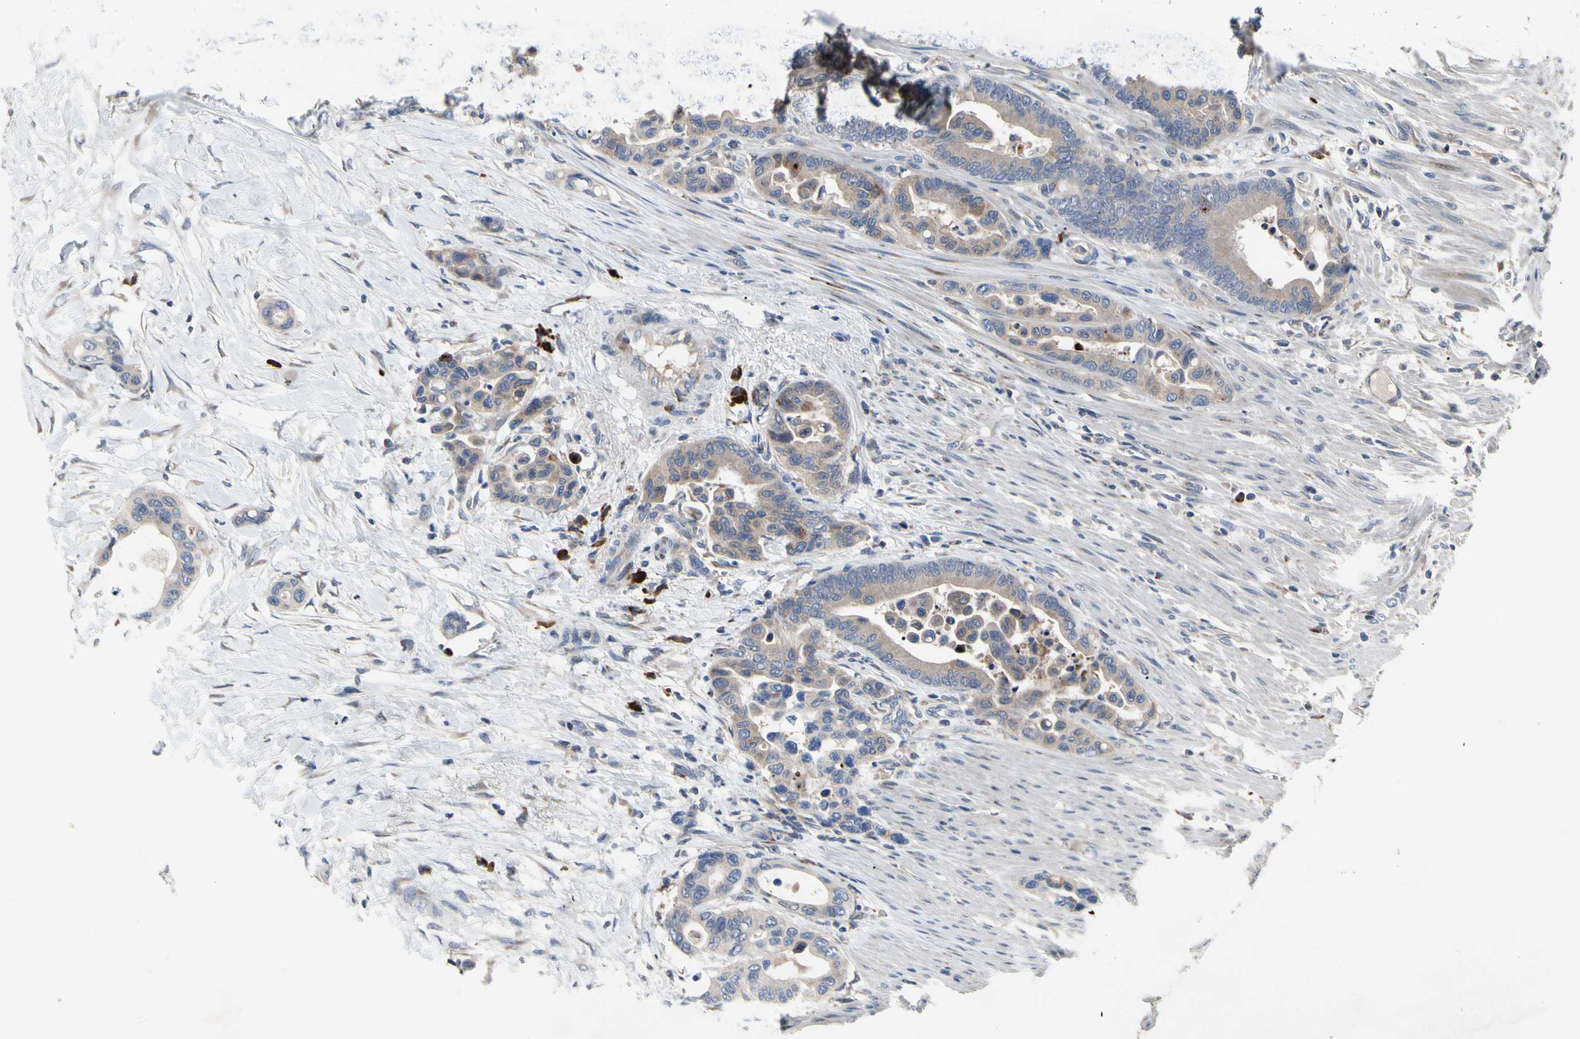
{"staining": {"intensity": "weak", "quantity": ">75%", "location": "cytoplasmic/membranous"}, "tissue": "colorectal cancer", "cell_type": "Tumor cells", "image_type": "cancer", "snomed": [{"axis": "morphology", "description": "Normal tissue, NOS"}, {"axis": "morphology", "description": "Adenocarcinoma, NOS"}, {"axis": "topography", "description": "Colon"}], "caption": "A histopathology image showing weak cytoplasmic/membranous staining in approximately >75% of tumor cells in adenocarcinoma (colorectal), as visualized by brown immunohistochemical staining.", "gene": "MMEL1", "patient": {"sex": "male", "age": 82}}